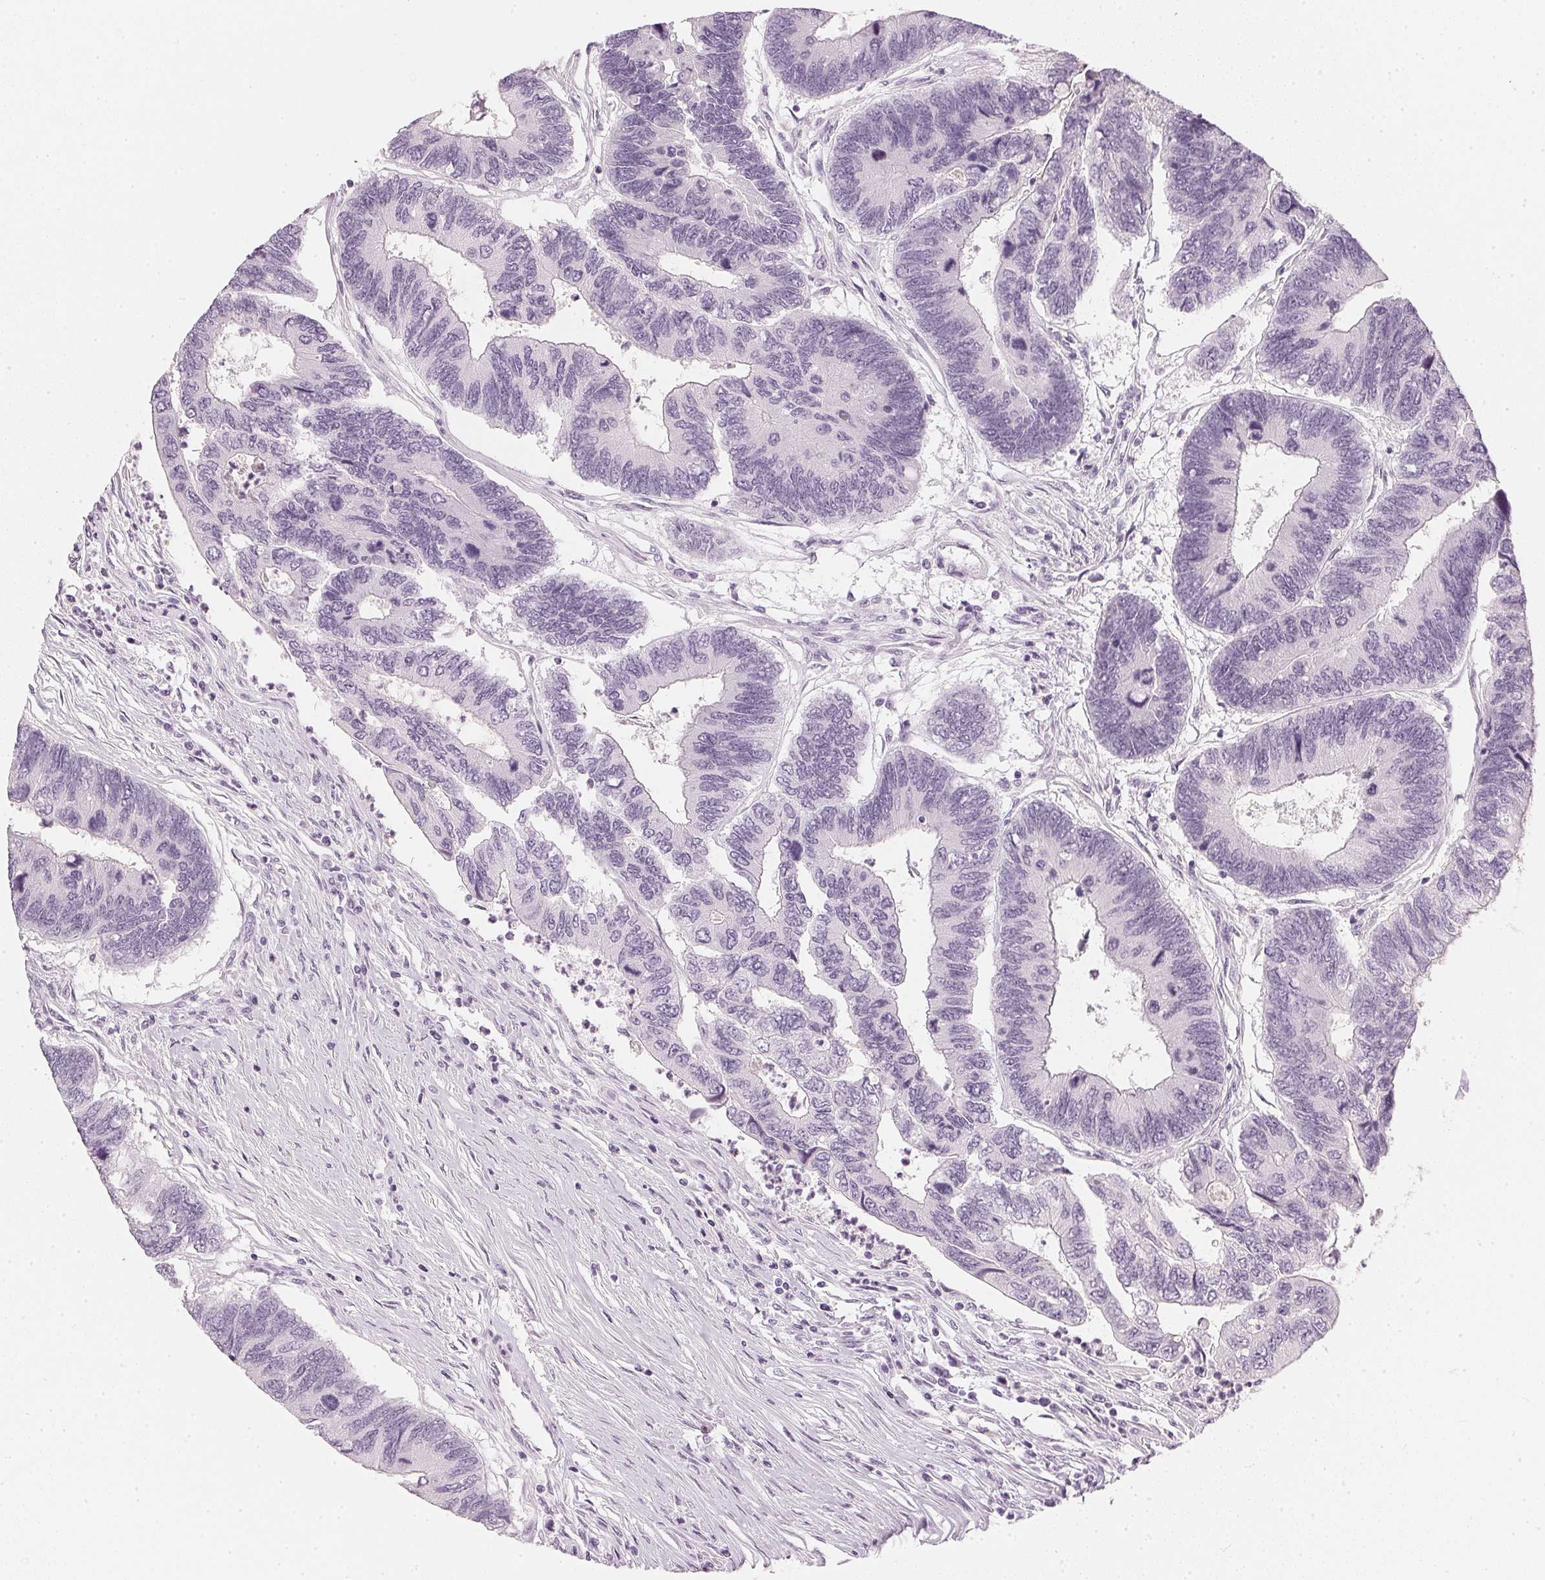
{"staining": {"intensity": "negative", "quantity": "none", "location": "none"}, "tissue": "colorectal cancer", "cell_type": "Tumor cells", "image_type": "cancer", "snomed": [{"axis": "morphology", "description": "Adenocarcinoma, NOS"}, {"axis": "topography", "description": "Colon"}], "caption": "Tumor cells are negative for protein expression in human colorectal cancer (adenocarcinoma).", "gene": "CHST4", "patient": {"sex": "female", "age": 67}}